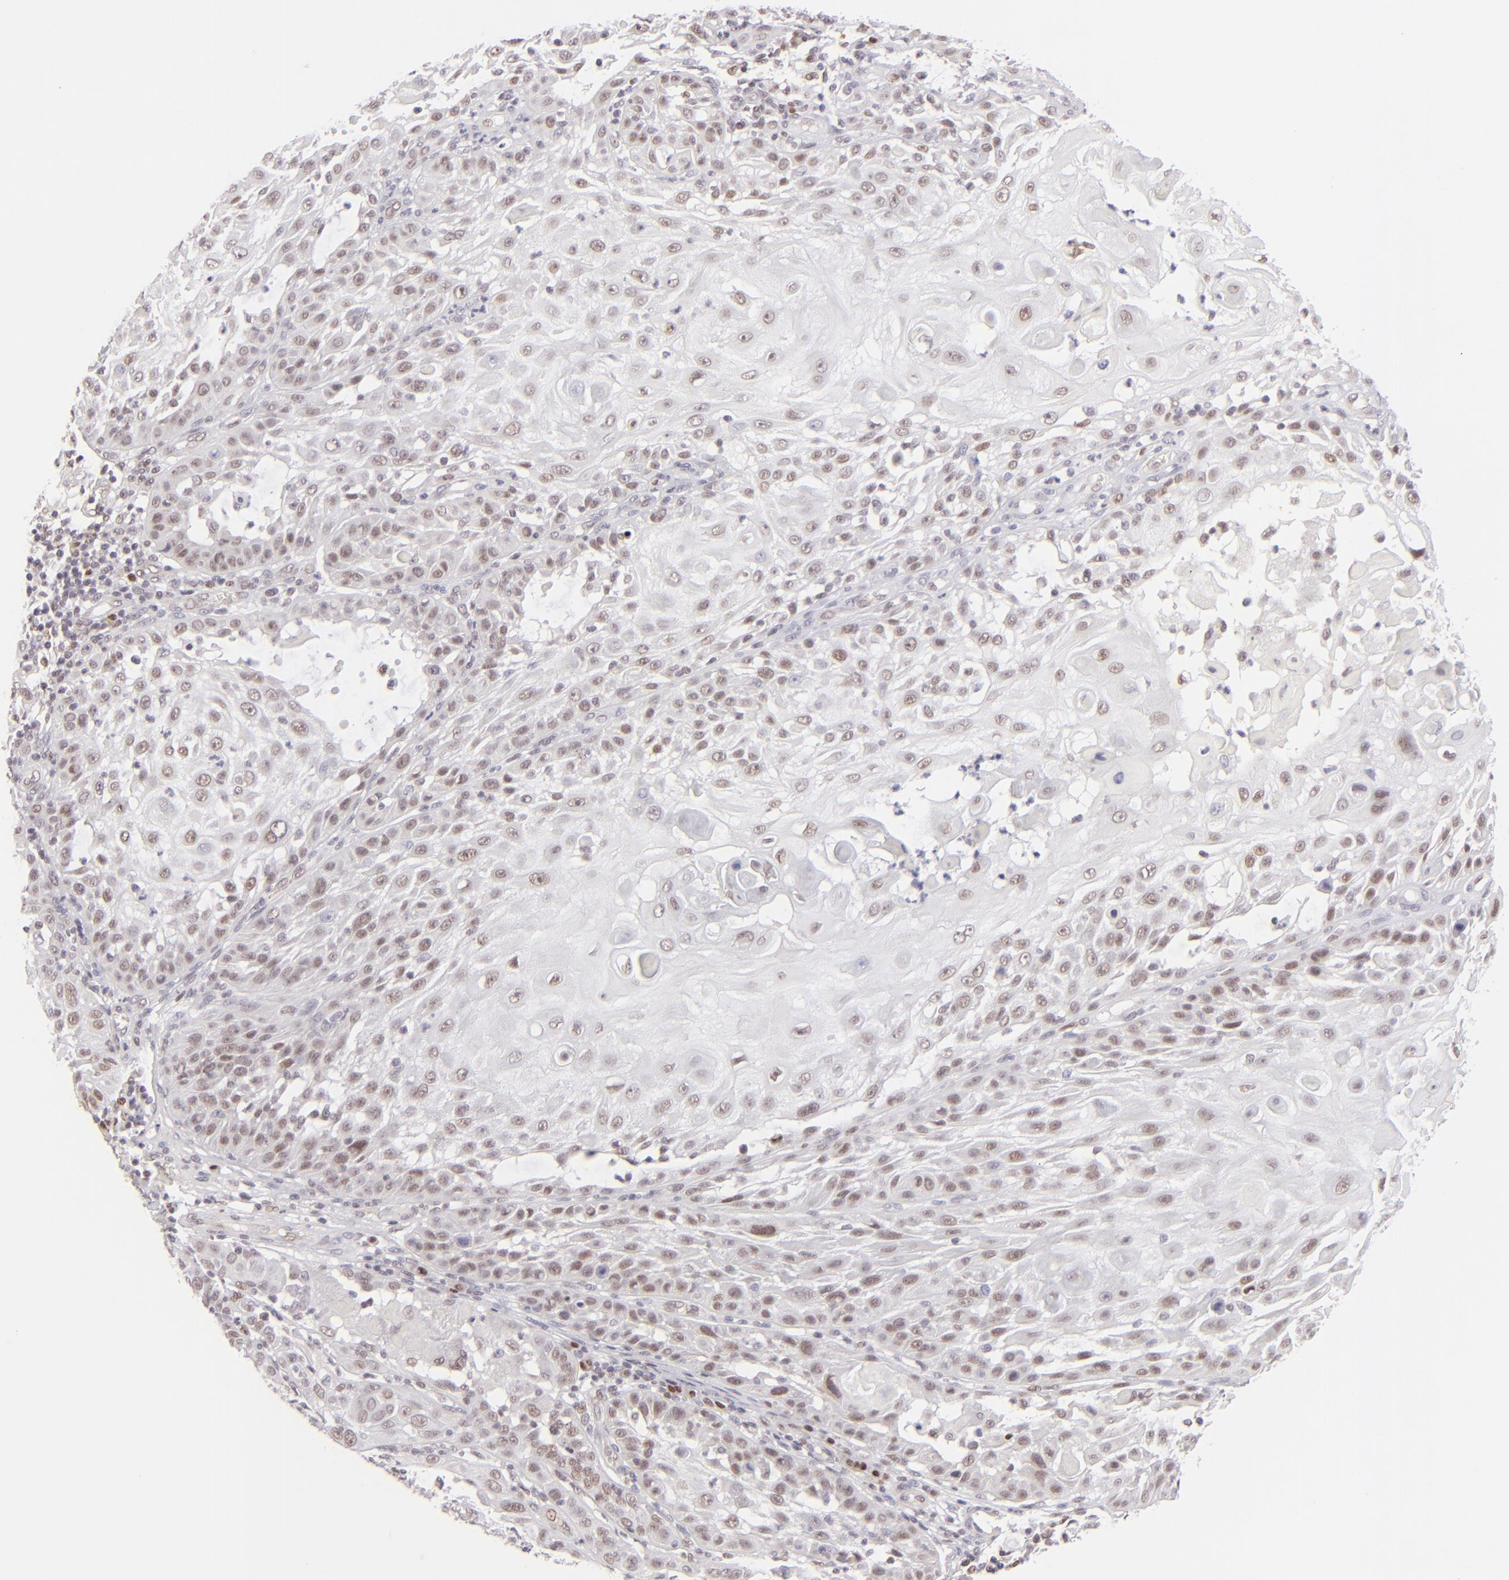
{"staining": {"intensity": "weak", "quantity": "<25%", "location": "nuclear"}, "tissue": "skin cancer", "cell_type": "Tumor cells", "image_type": "cancer", "snomed": [{"axis": "morphology", "description": "Squamous cell carcinoma, NOS"}, {"axis": "topography", "description": "Skin"}], "caption": "IHC micrograph of neoplastic tissue: human skin cancer stained with DAB demonstrates no significant protein staining in tumor cells.", "gene": "POU2F1", "patient": {"sex": "female", "age": 89}}